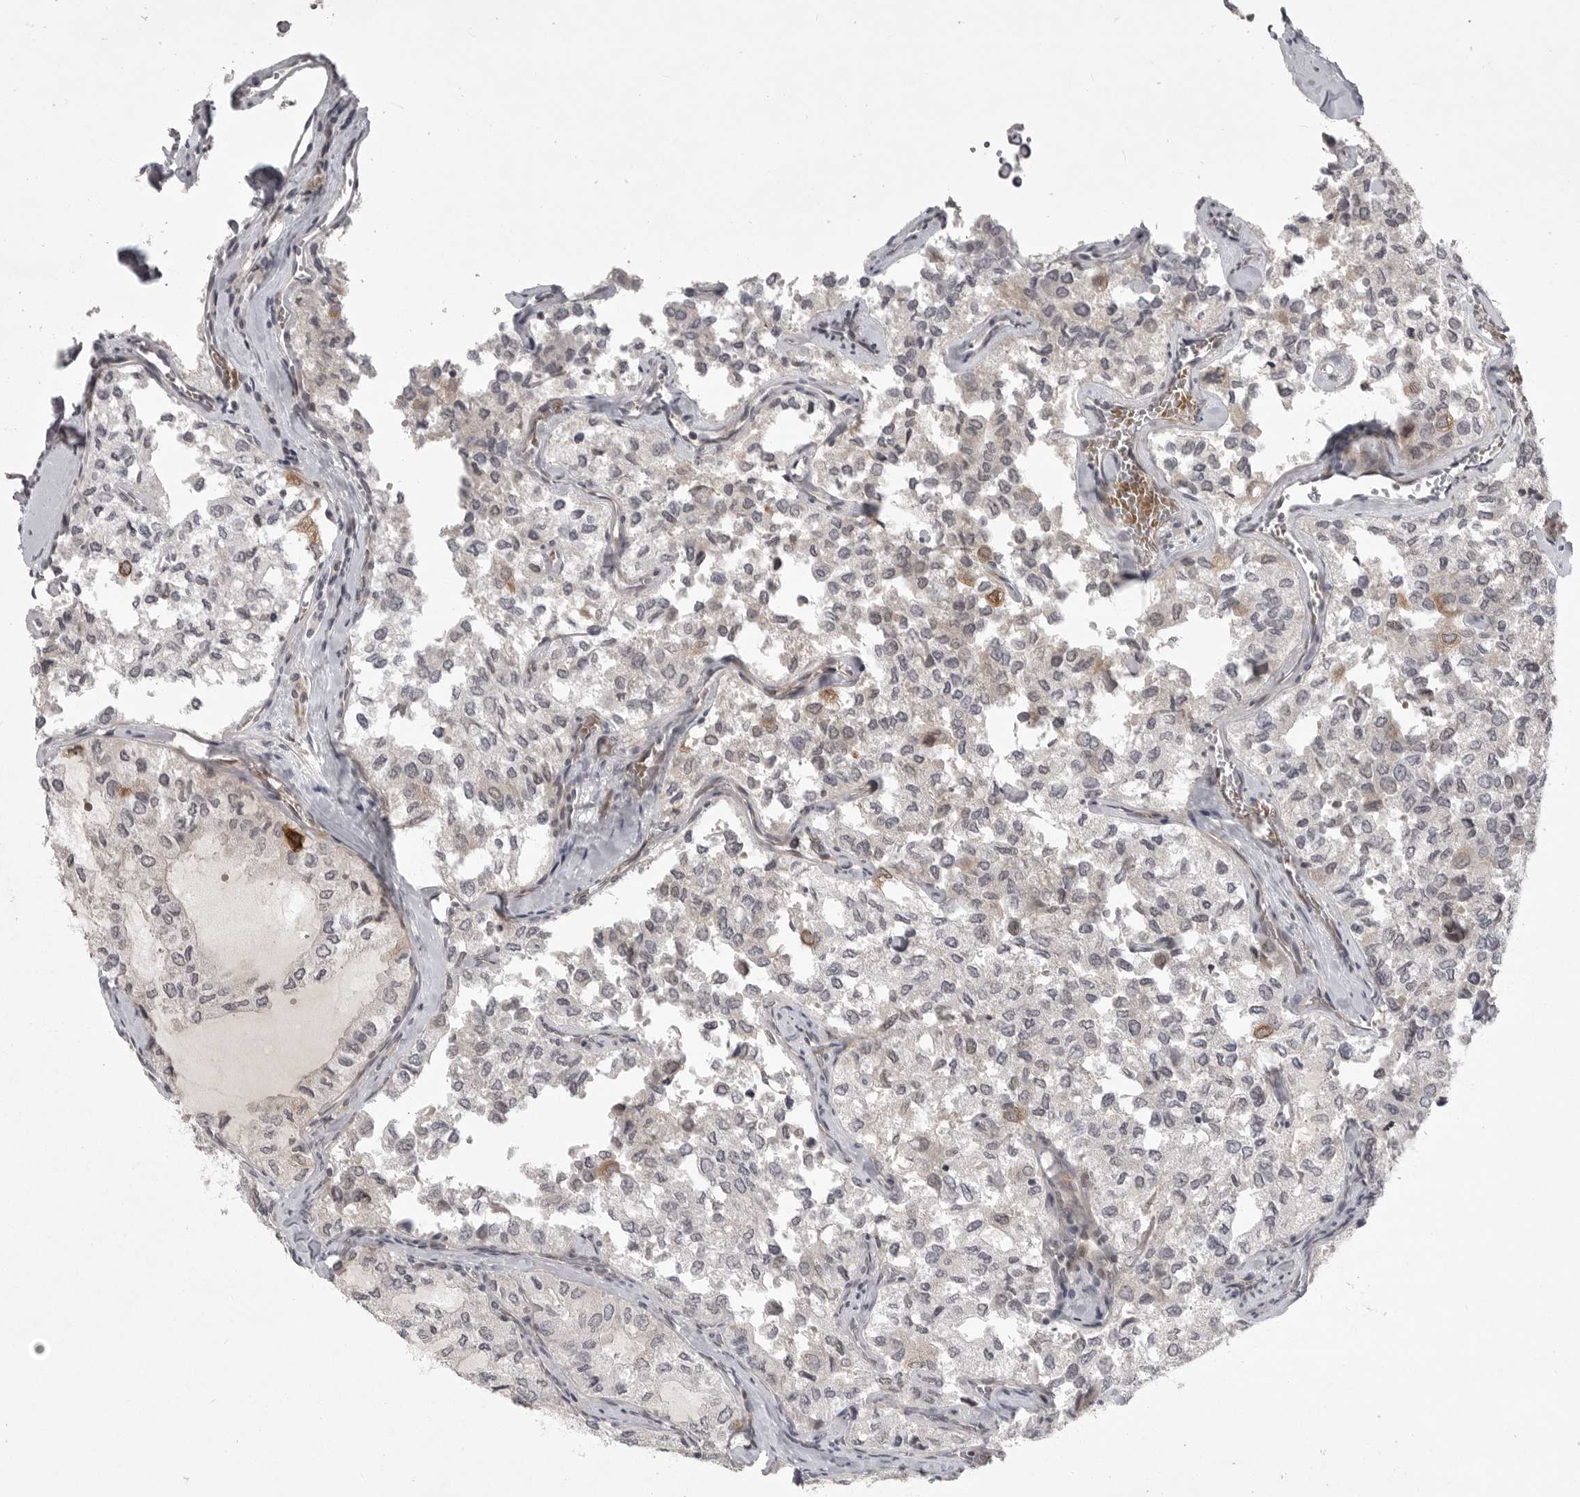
{"staining": {"intensity": "negative", "quantity": "none", "location": "none"}, "tissue": "thyroid cancer", "cell_type": "Tumor cells", "image_type": "cancer", "snomed": [{"axis": "morphology", "description": "Follicular adenoma carcinoma, NOS"}, {"axis": "topography", "description": "Thyroid gland"}], "caption": "The image displays no staining of tumor cells in thyroid cancer.", "gene": "CD300LD", "patient": {"sex": "male", "age": 75}}